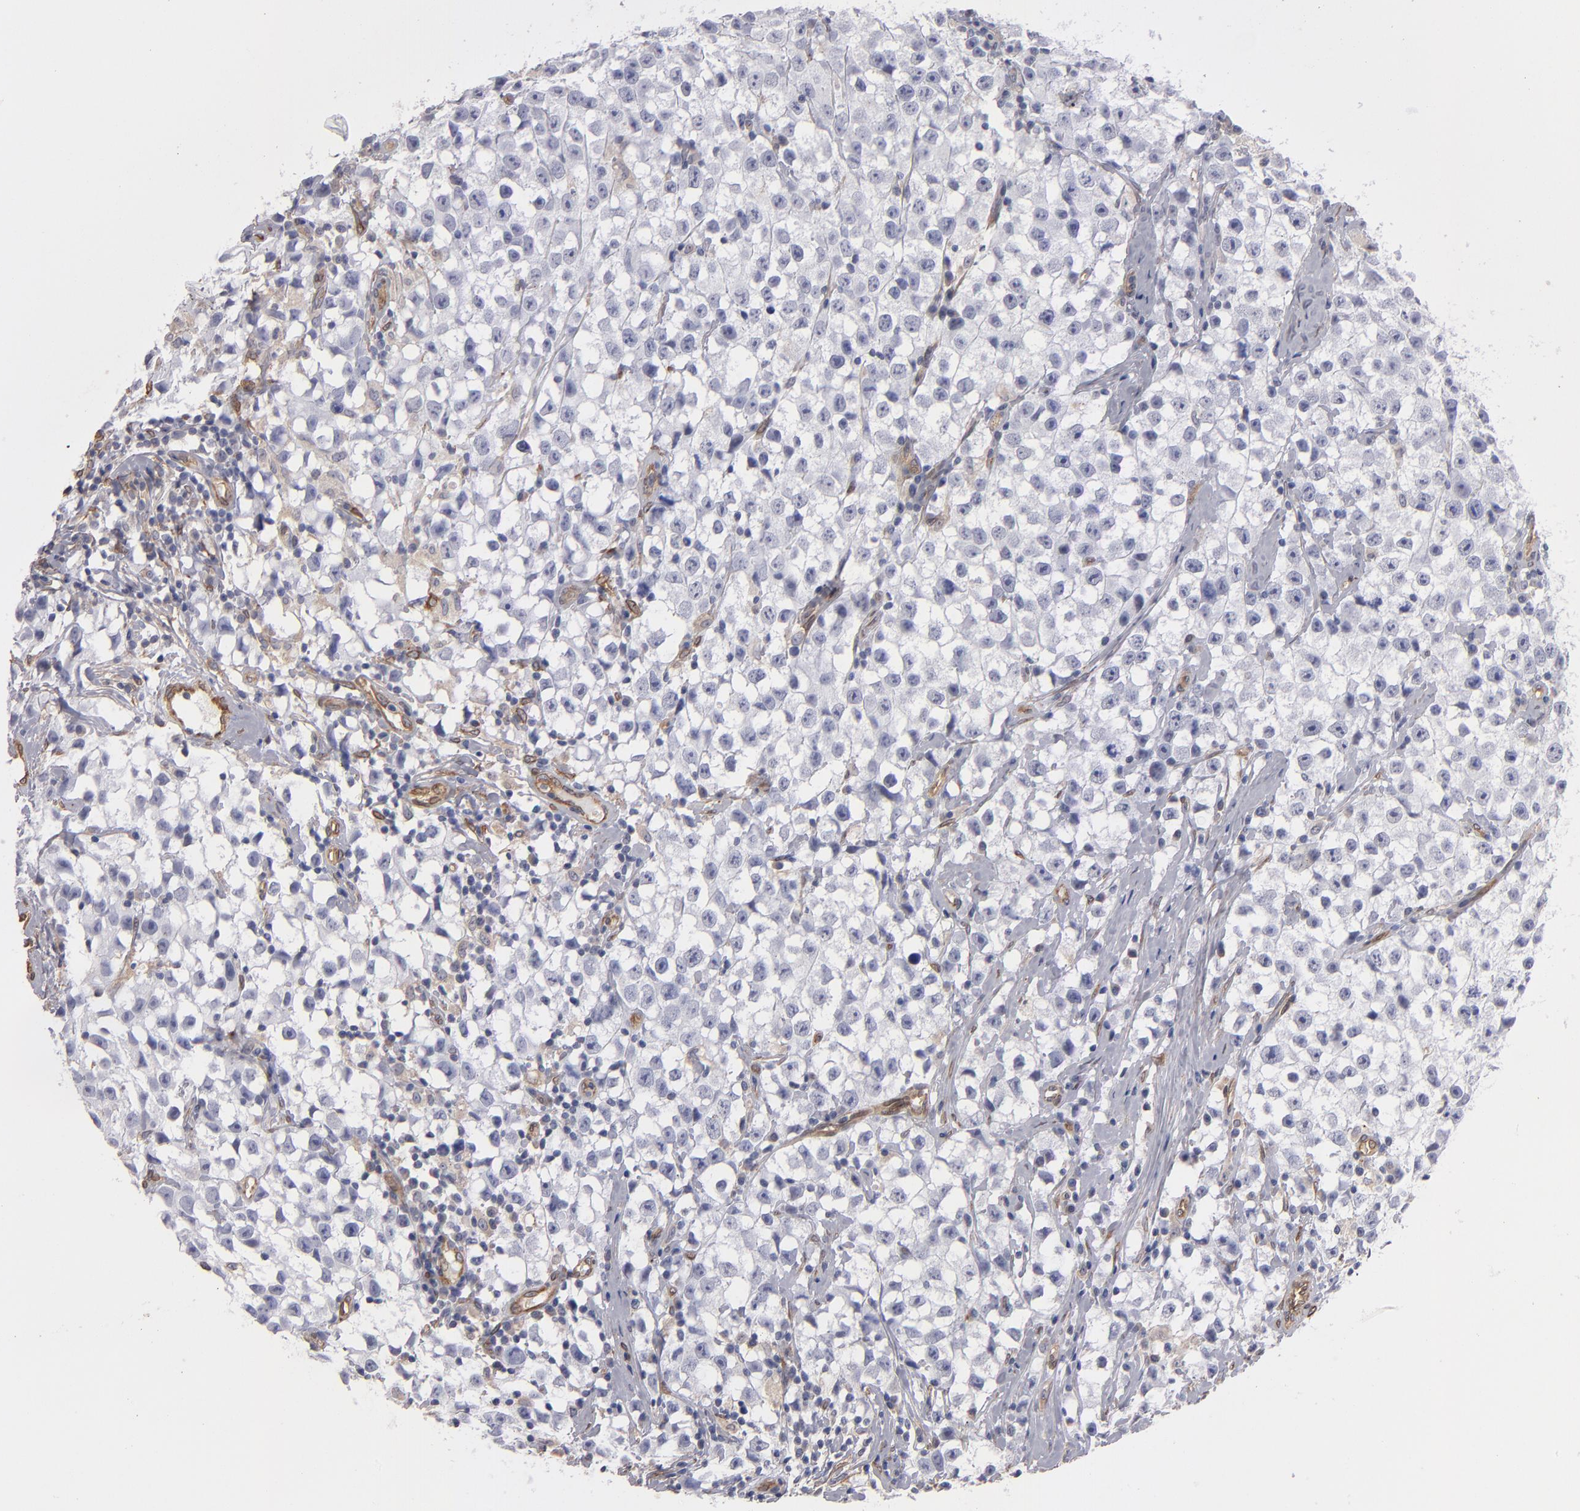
{"staining": {"intensity": "negative", "quantity": "none", "location": "none"}, "tissue": "testis cancer", "cell_type": "Tumor cells", "image_type": "cancer", "snomed": [{"axis": "morphology", "description": "Seminoma, NOS"}, {"axis": "topography", "description": "Testis"}], "caption": "Human testis cancer (seminoma) stained for a protein using immunohistochemistry (IHC) shows no expression in tumor cells.", "gene": "PGRMC1", "patient": {"sex": "male", "age": 35}}